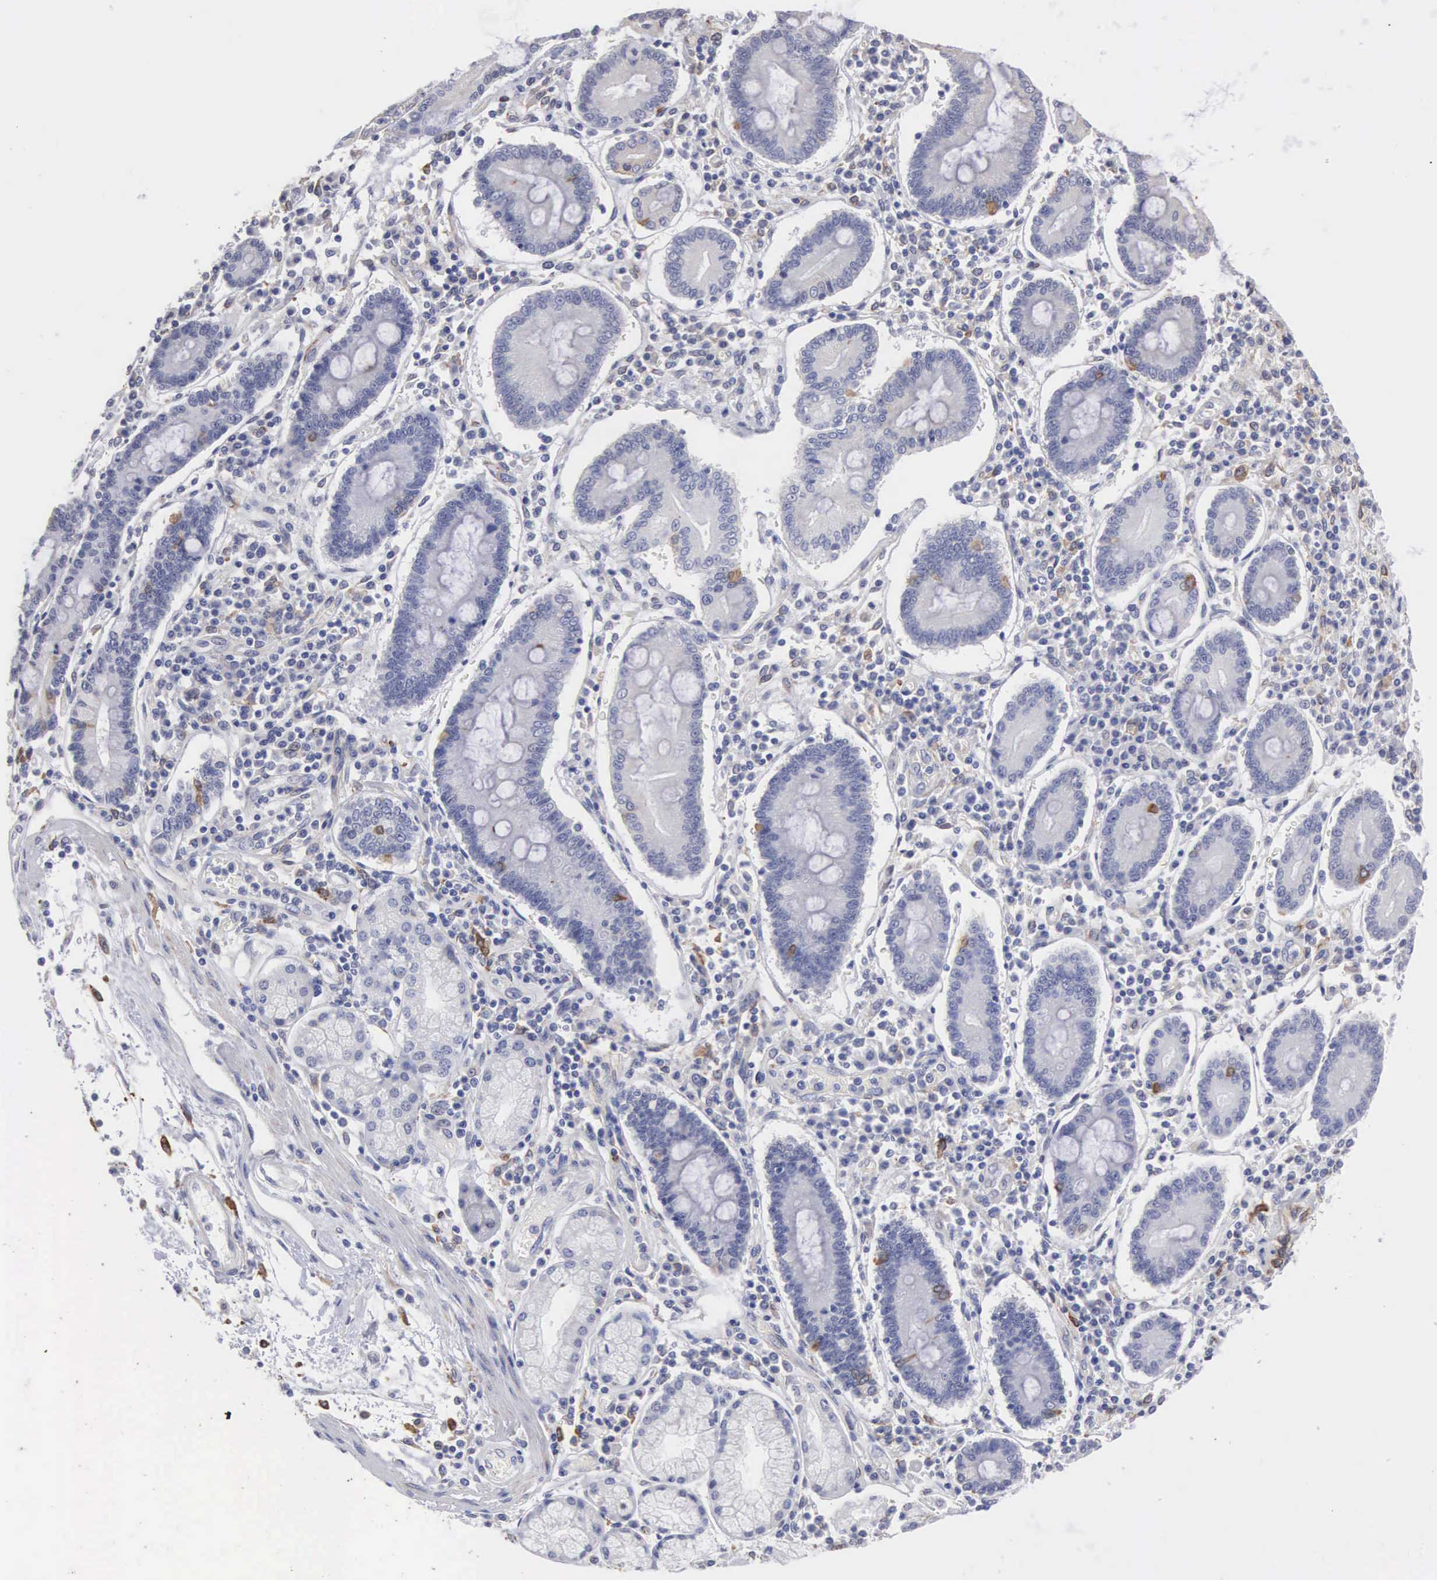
{"staining": {"intensity": "weak", "quantity": "<25%", "location": "cytoplasmic/membranous"}, "tissue": "pancreatic cancer", "cell_type": "Tumor cells", "image_type": "cancer", "snomed": [{"axis": "morphology", "description": "Adenocarcinoma, NOS"}, {"axis": "topography", "description": "Pancreas"}], "caption": "An immunohistochemistry (IHC) photomicrograph of pancreatic cancer is shown. There is no staining in tumor cells of pancreatic cancer. (Brightfield microscopy of DAB immunohistochemistry at high magnification).", "gene": "LIN52", "patient": {"sex": "female", "age": 57}}